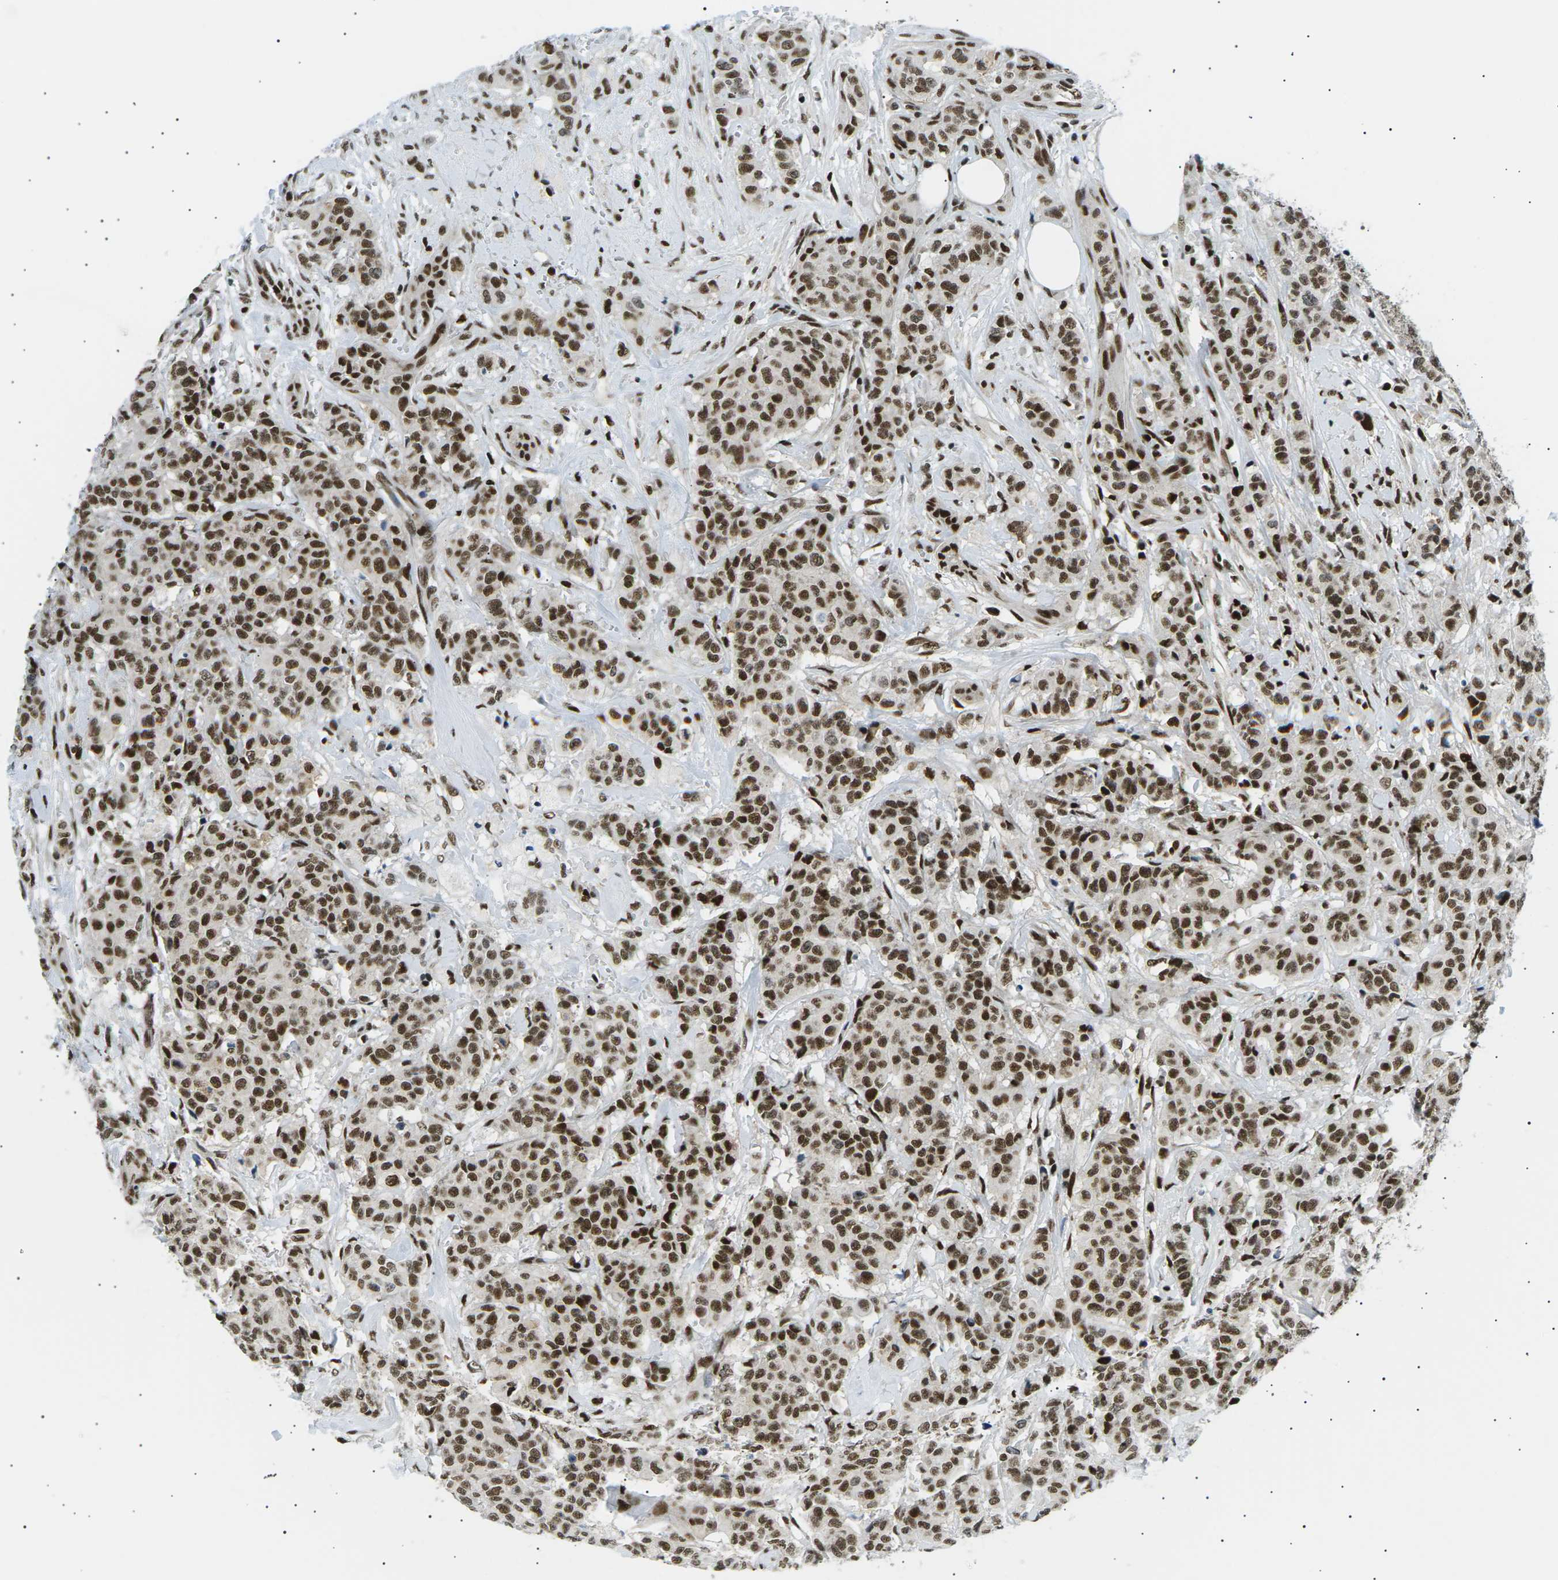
{"staining": {"intensity": "strong", "quantity": ">75%", "location": "cytoplasmic/membranous,nuclear"}, "tissue": "breast cancer", "cell_type": "Tumor cells", "image_type": "cancer", "snomed": [{"axis": "morphology", "description": "Normal tissue, NOS"}, {"axis": "morphology", "description": "Duct carcinoma"}, {"axis": "topography", "description": "Breast"}], "caption": "Immunohistochemical staining of human intraductal carcinoma (breast) displays high levels of strong cytoplasmic/membranous and nuclear protein expression in about >75% of tumor cells.", "gene": "RPA2", "patient": {"sex": "female", "age": 40}}